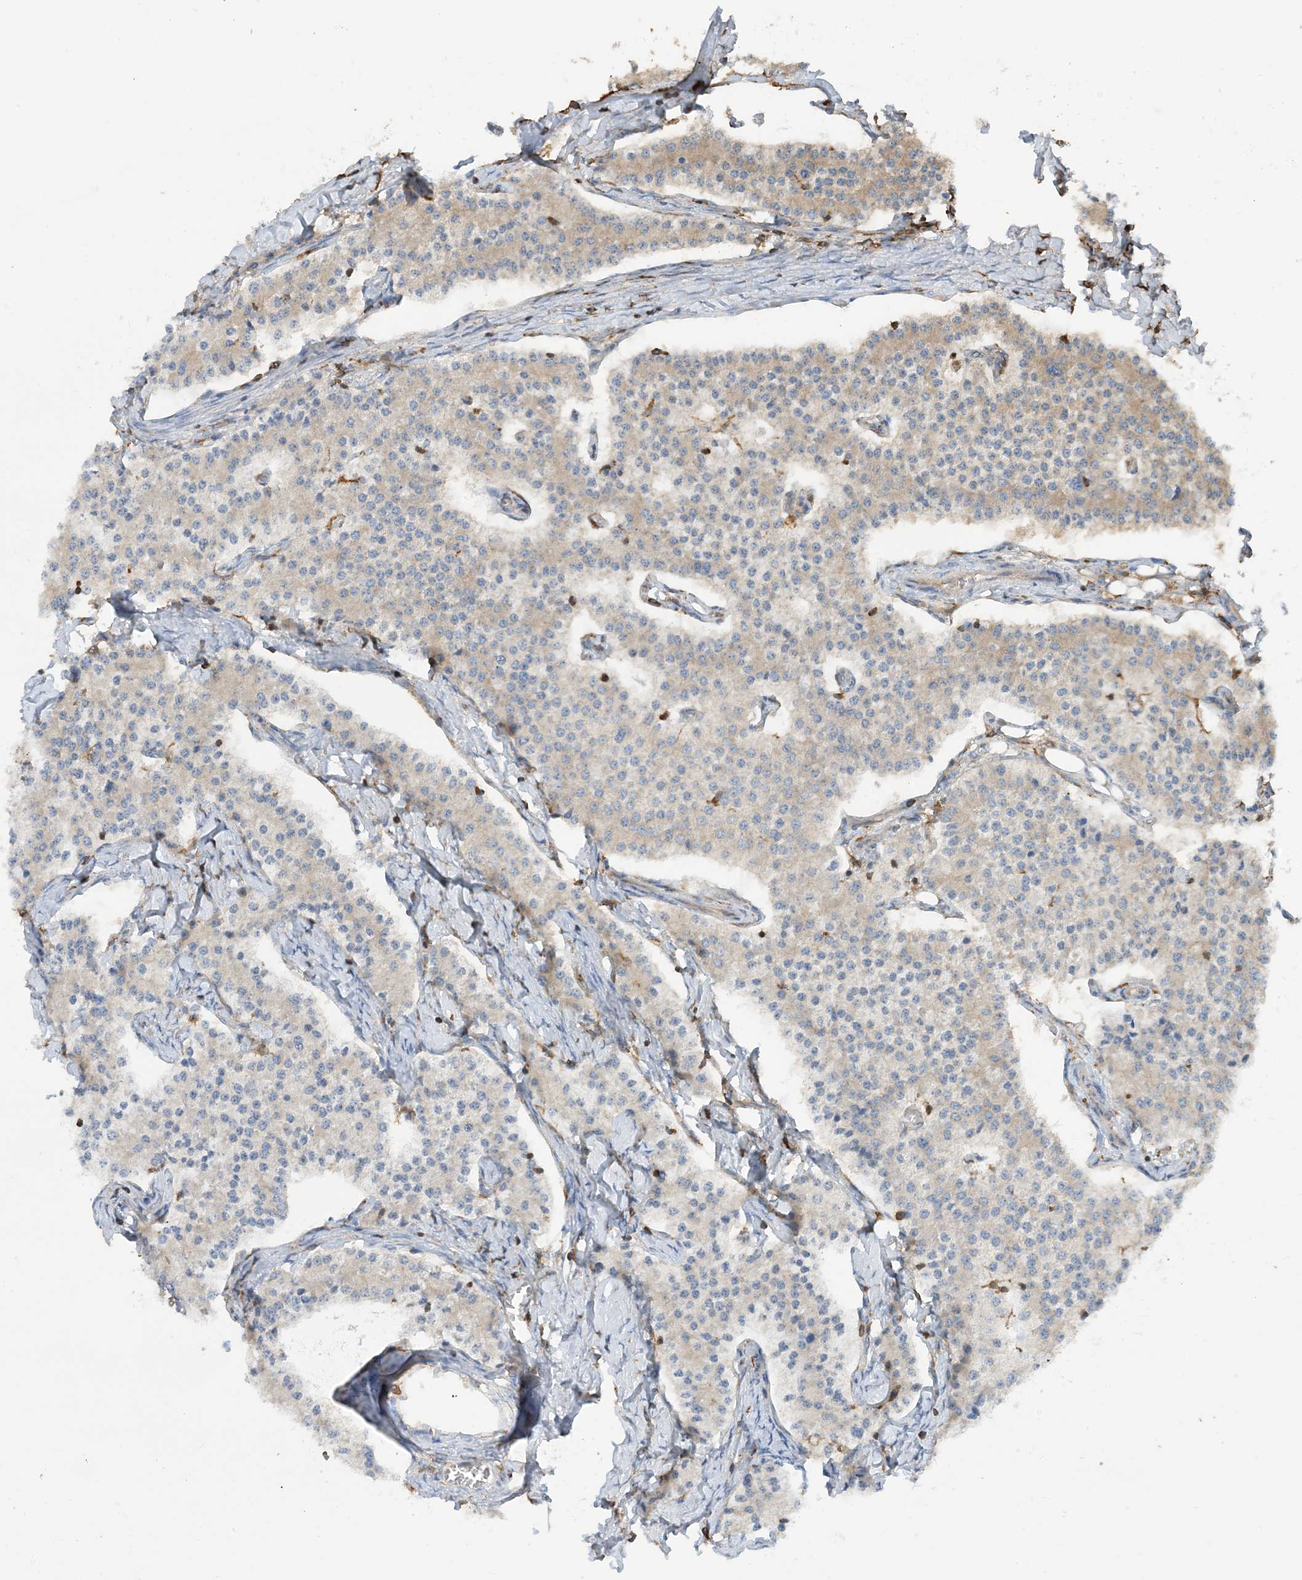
{"staining": {"intensity": "weak", "quantity": "<25%", "location": "cytoplasmic/membranous"}, "tissue": "carcinoid", "cell_type": "Tumor cells", "image_type": "cancer", "snomed": [{"axis": "morphology", "description": "Carcinoid, malignant, NOS"}, {"axis": "topography", "description": "Colon"}], "caption": "A micrograph of human carcinoid (malignant) is negative for staining in tumor cells.", "gene": "CAPZB", "patient": {"sex": "female", "age": 52}}